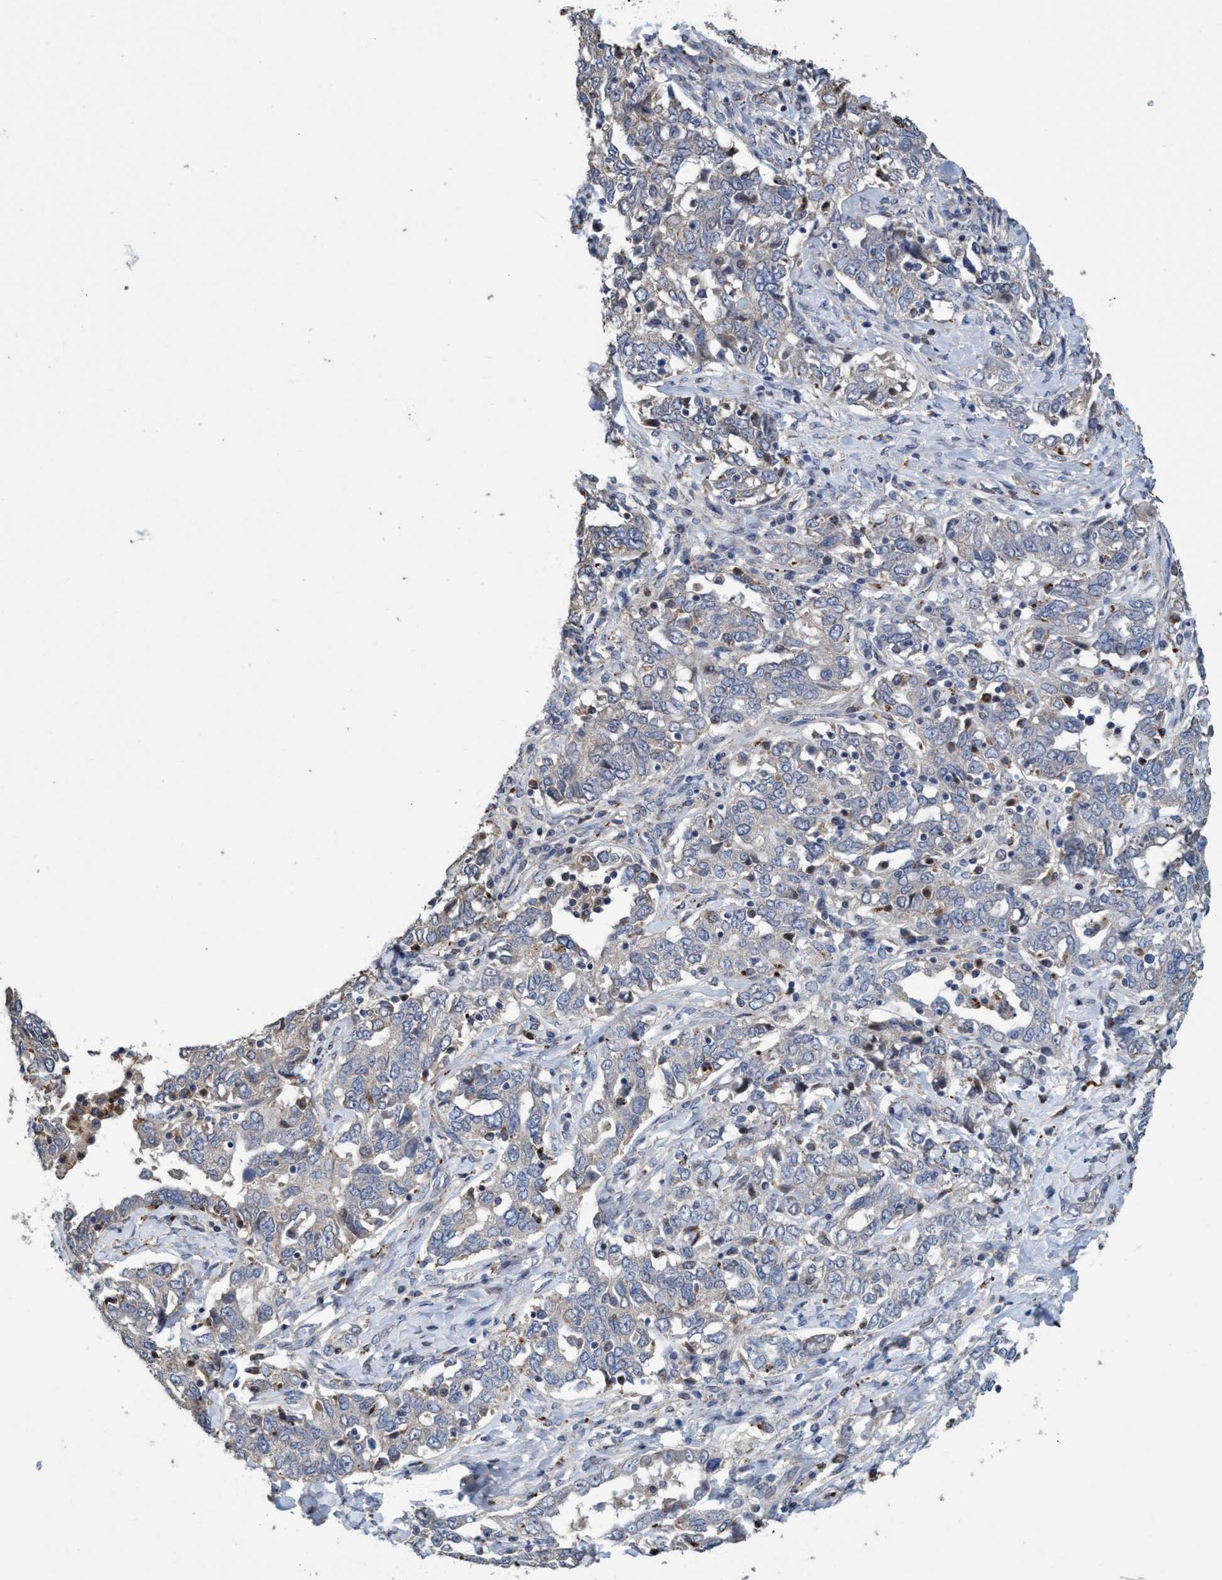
{"staining": {"intensity": "negative", "quantity": "none", "location": "none"}, "tissue": "ovarian cancer", "cell_type": "Tumor cells", "image_type": "cancer", "snomed": [{"axis": "morphology", "description": "Cystadenocarcinoma, mucinous, NOS"}, {"axis": "topography", "description": "Ovary"}], "caption": "Tumor cells show no significant protein staining in ovarian cancer (mucinous cystadenocarcinoma).", "gene": "BBS9", "patient": {"sex": "female", "age": 73}}